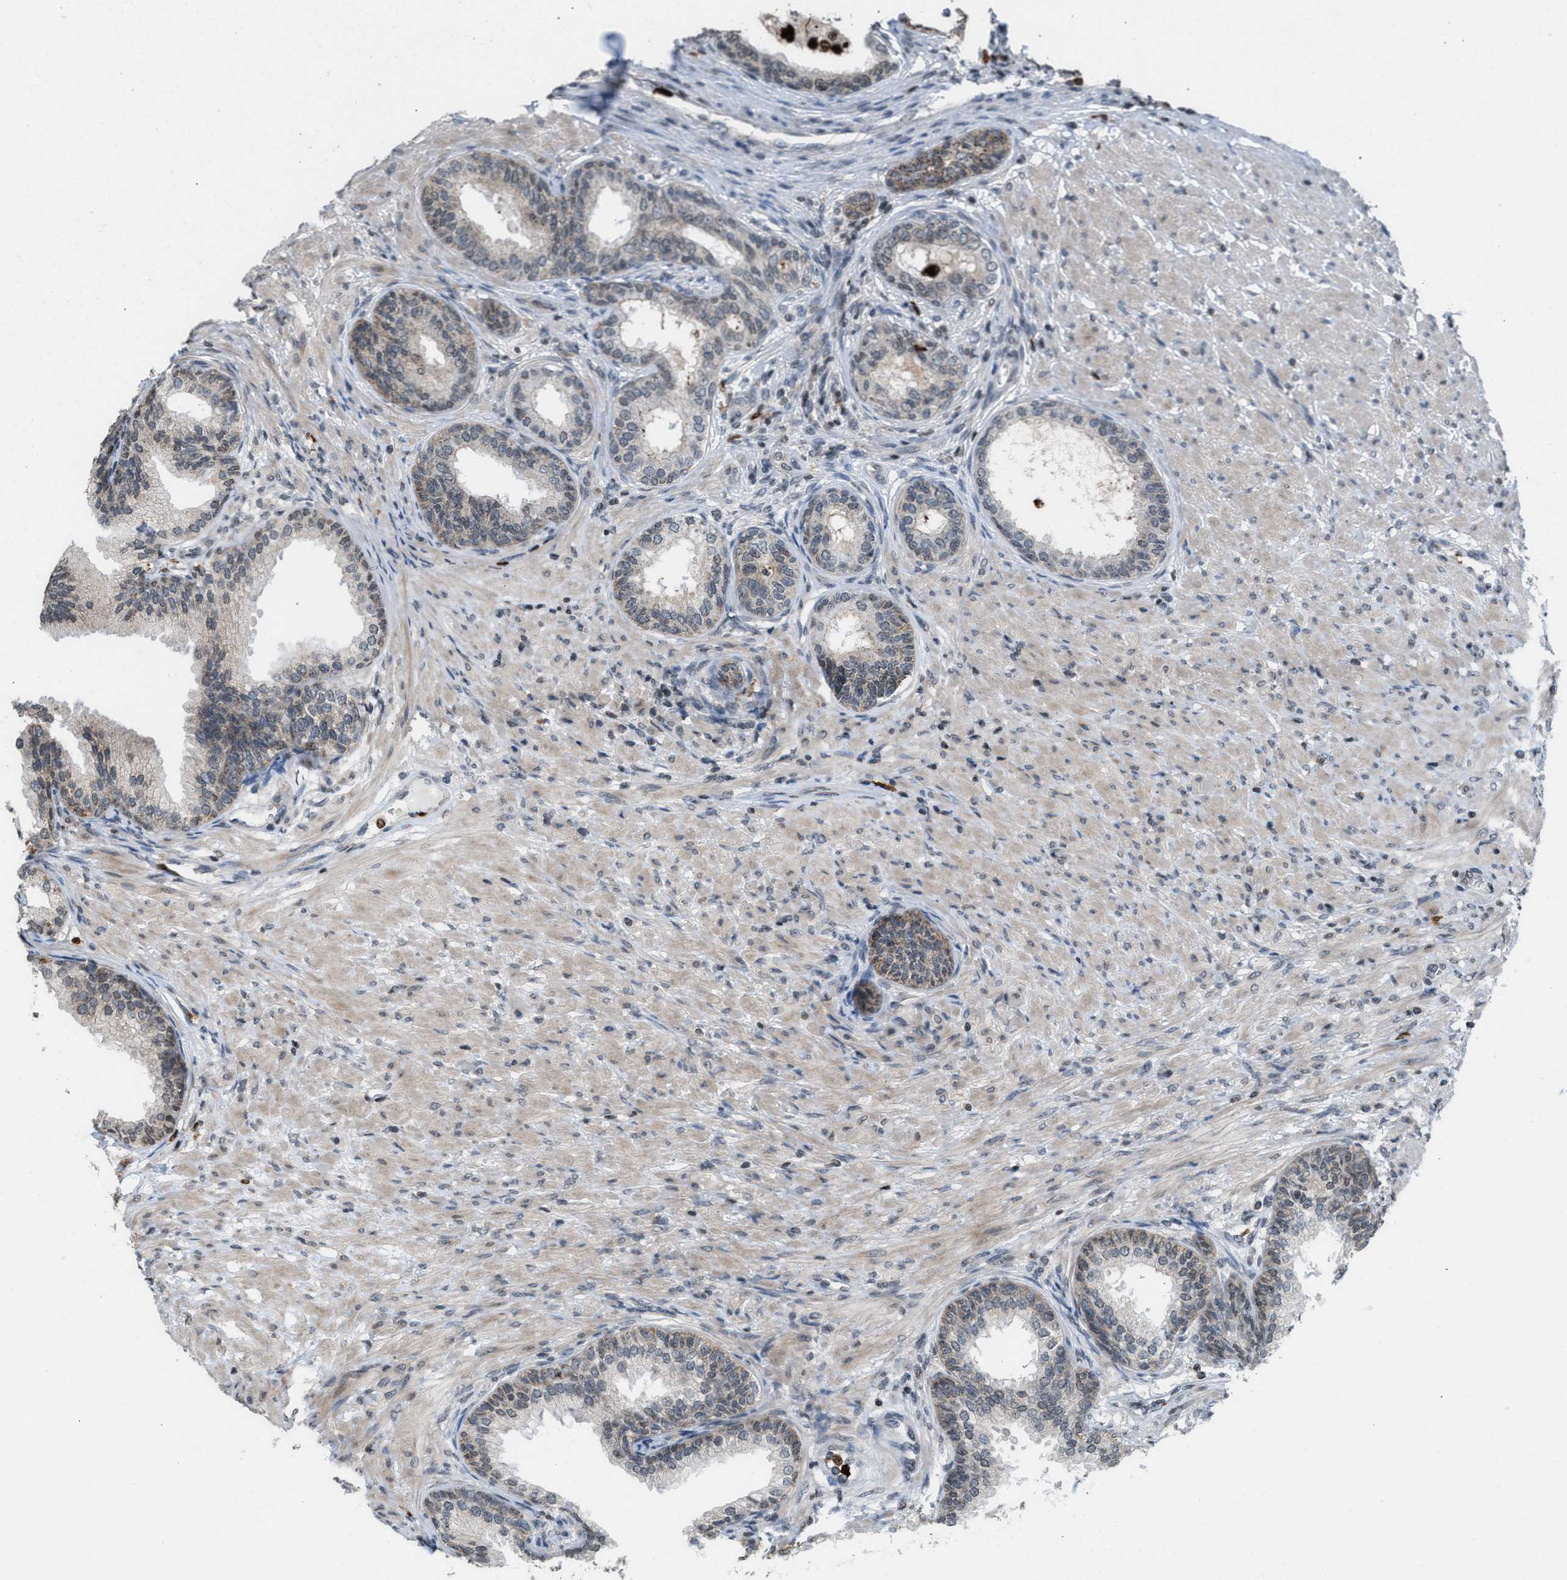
{"staining": {"intensity": "moderate", "quantity": "25%-75%", "location": "cytoplasmic/membranous"}, "tissue": "prostate", "cell_type": "Glandular cells", "image_type": "normal", "snomed": [{"axis": "morphology", "description": "Normal tissue, NOS"}, {"axis": "topography", "description": "Prostate"}], "caption": "The histopathology image demonstrates immunohistochemical staining of benign prostate. There is moderate cytoplasmic/membranous expression is identified in approximately 25%-75% of glandular cells.", "gene": "PRUNE2", "patient": {"sex": "male", "age": 76}}